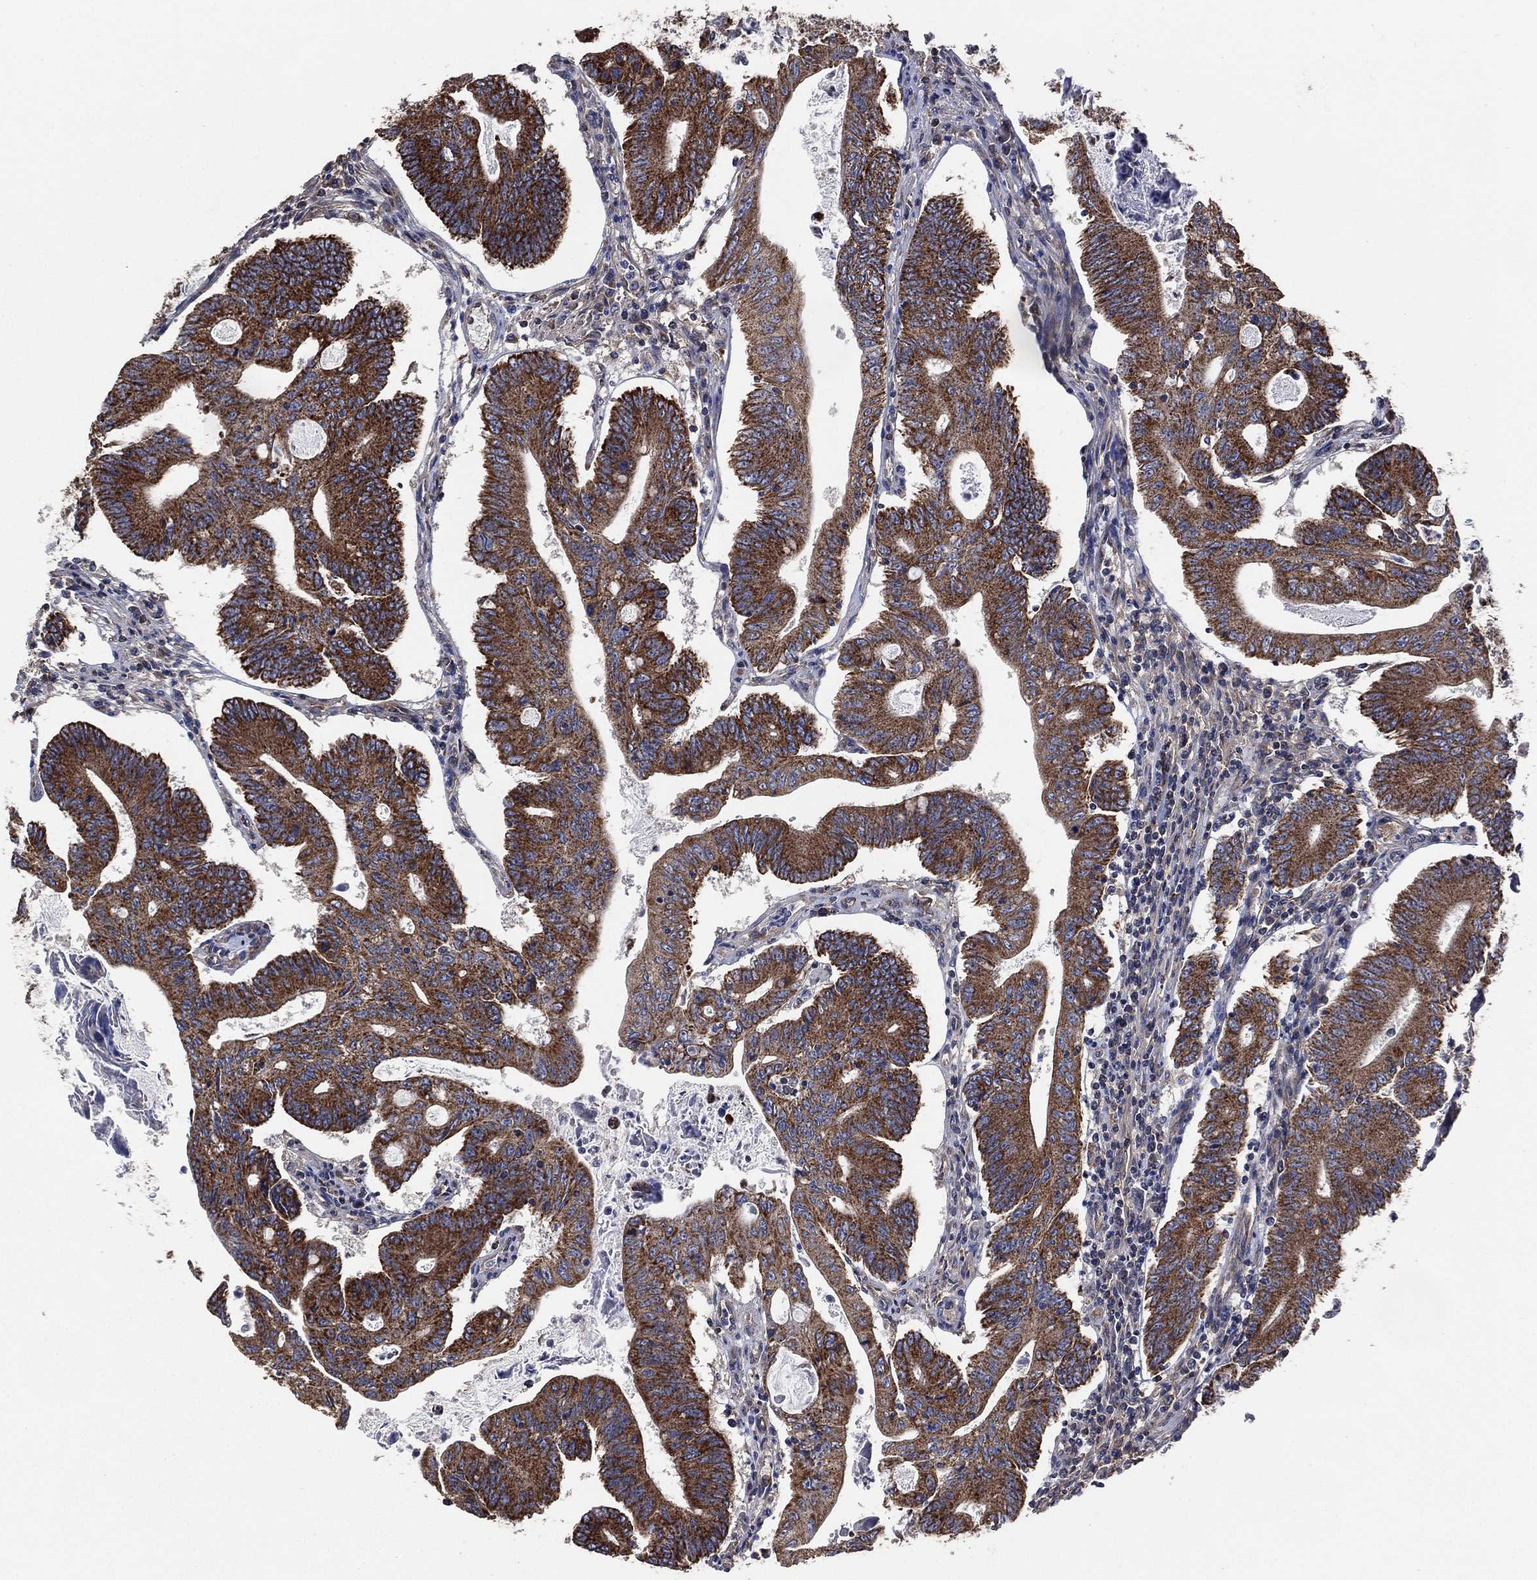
{"staining": {"intensity": "strong", "quantity": "25%-75%", "location": "cytoplasmic/membranous"}, "tissue": "colorectal cancer", "cell_type": "Tumor cells", "image_type": "cancer", "snomed": [{"axis": "morphology", "description": "Adenocarcinoma, NOS"}, {"axis": "topography", "description": "Colon"}], "caption": "A micrograph showing strong cytoplasmic/membranous expression in approximately 25%-75% of tumor cells in colorectal cancer, as visualized by brown immunohistochemical staining.", "gene": "LIMD1", "patient": {"sex": "female", "age": 70}}